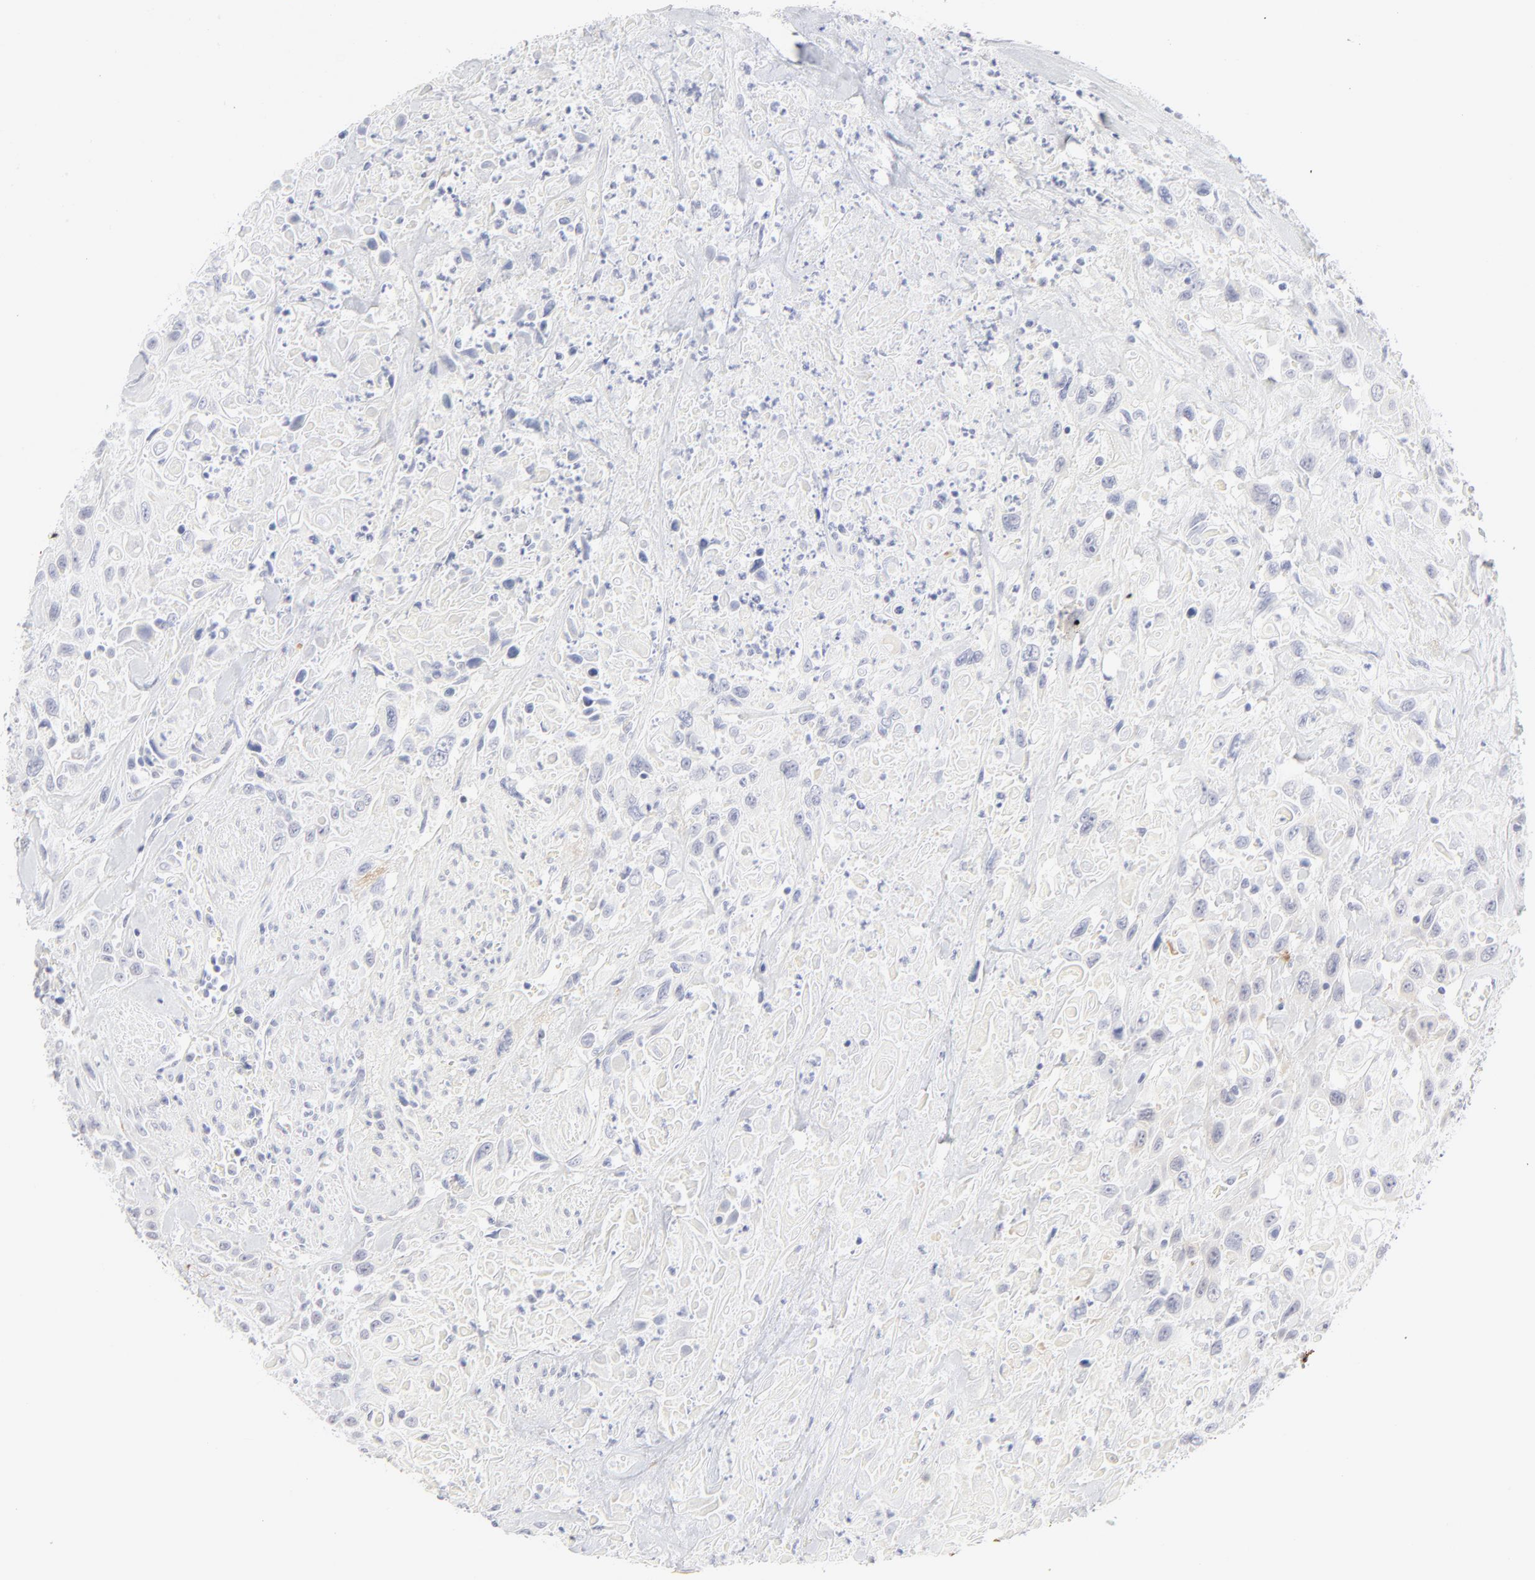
{"staining": {"intensity": "negative", "quantity": "none", "location": "none"}, "tissue": "urothelial cancer", "cell_type": "Tumor cells", "image_type": "cancer", "snomed": [{"axis": "morphology", "description": "Urothelial carcinoma, High grade"}, {"axis": "topography", "description": "Urinary bladder"}], "caption": "Histopathology image shows no protein staining in tumor cells of urothelial carcinoma (high-grade) tissue.", "gene": "NPNT", "patient": {"sex": "female", "age": 84}}